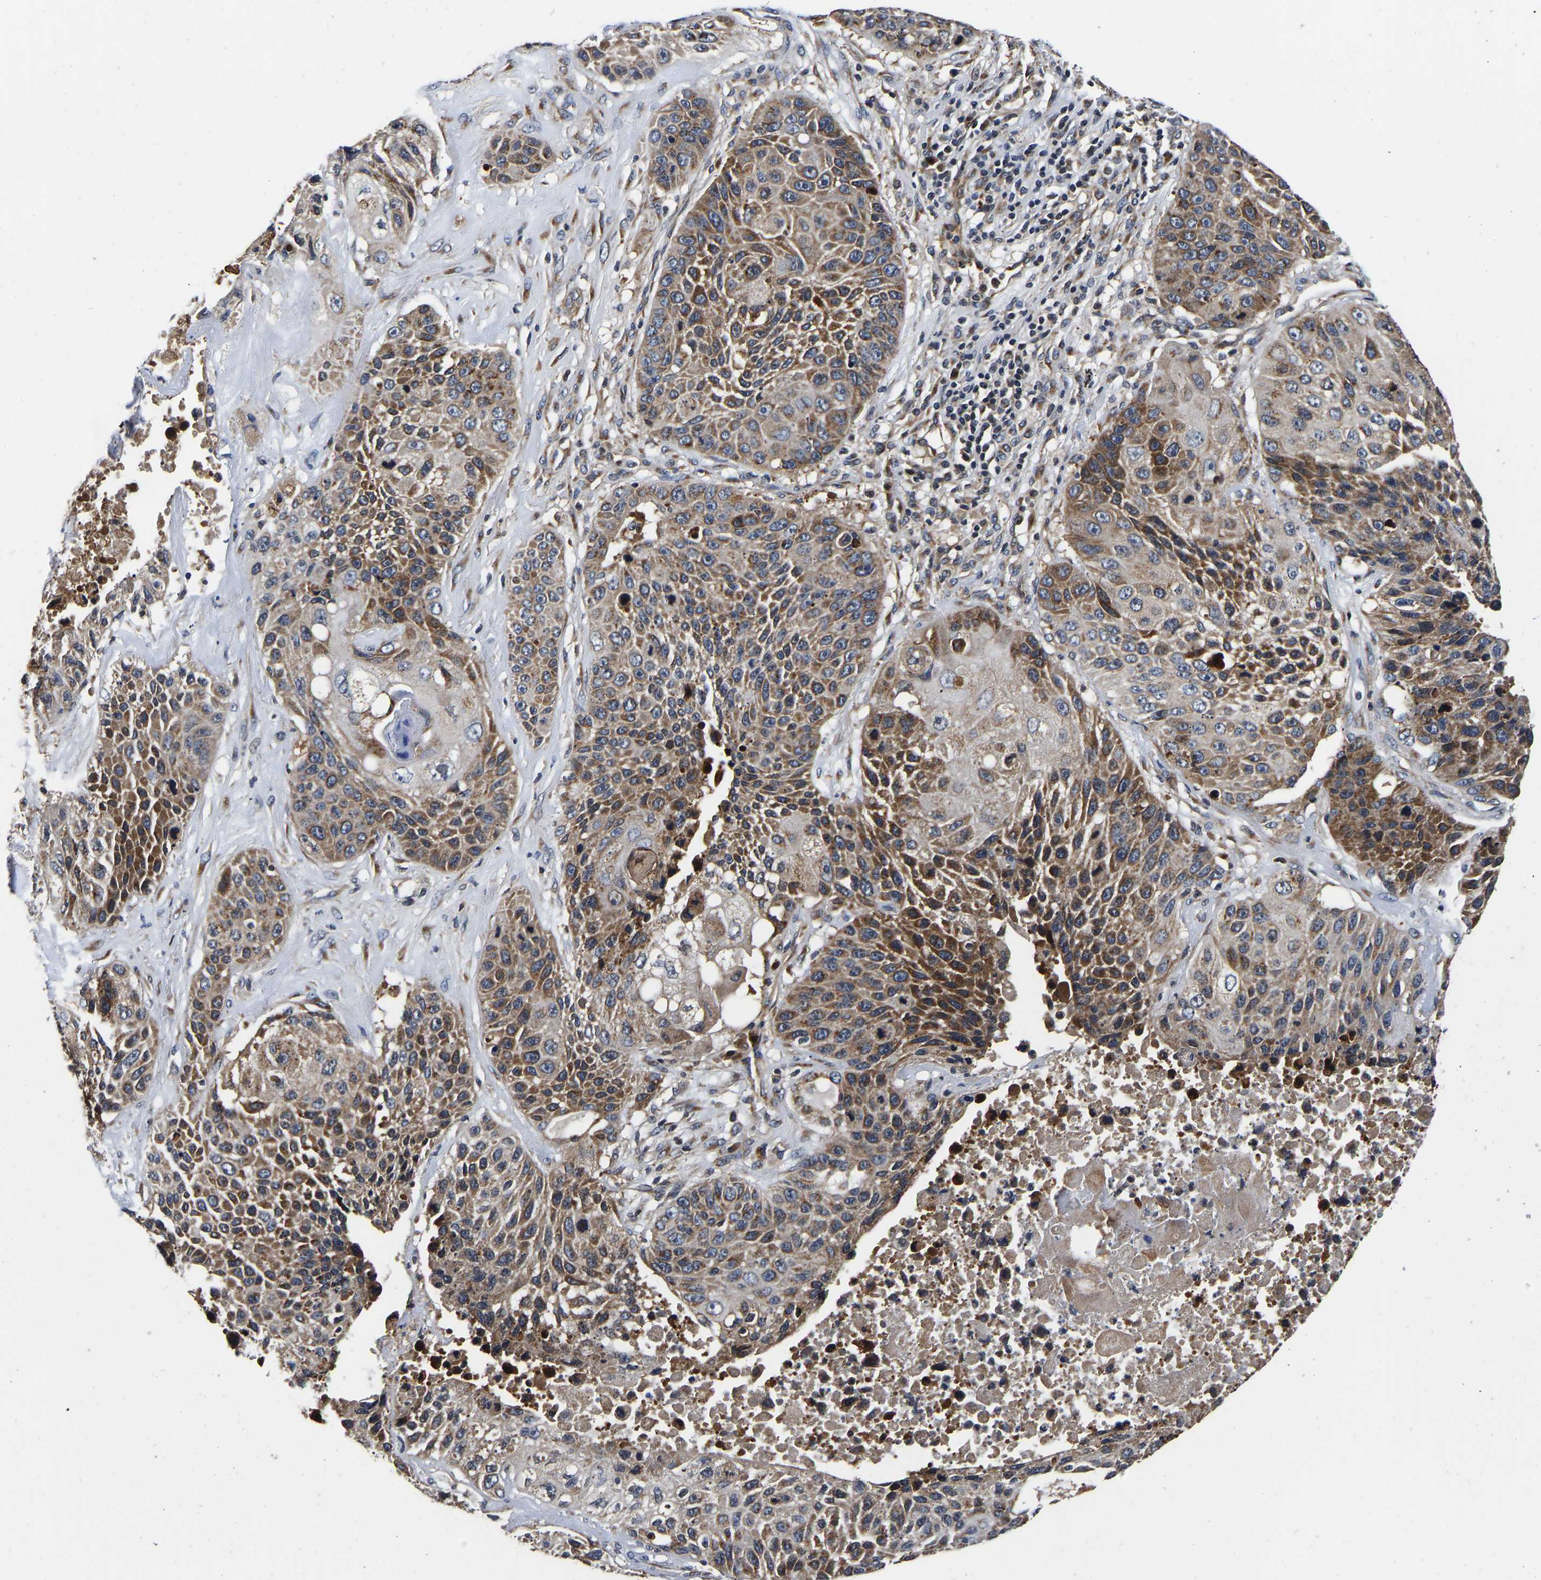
{"staining": {"intensity": "moderate", "quantity": ">75%", "location": "cytoplasmic/membranous"}, "tissue": "lung cancer", "cell_type": "Tumor cells", "image_type": "cancer", "snomed": [{"axis": "morphology", "description": "Squamous cell carcinoma, NOS"}, {"axis": "topography", "description": "Lung"}], "caption": "The image exhibits a brown stain indicating the presence of a protein in the cytoplasmic/membranous of tumor cells in lung cancer (squamous cell carcinoma).", "gene": "RABAC1", "patient": {"sex": "male", "age": 61}}